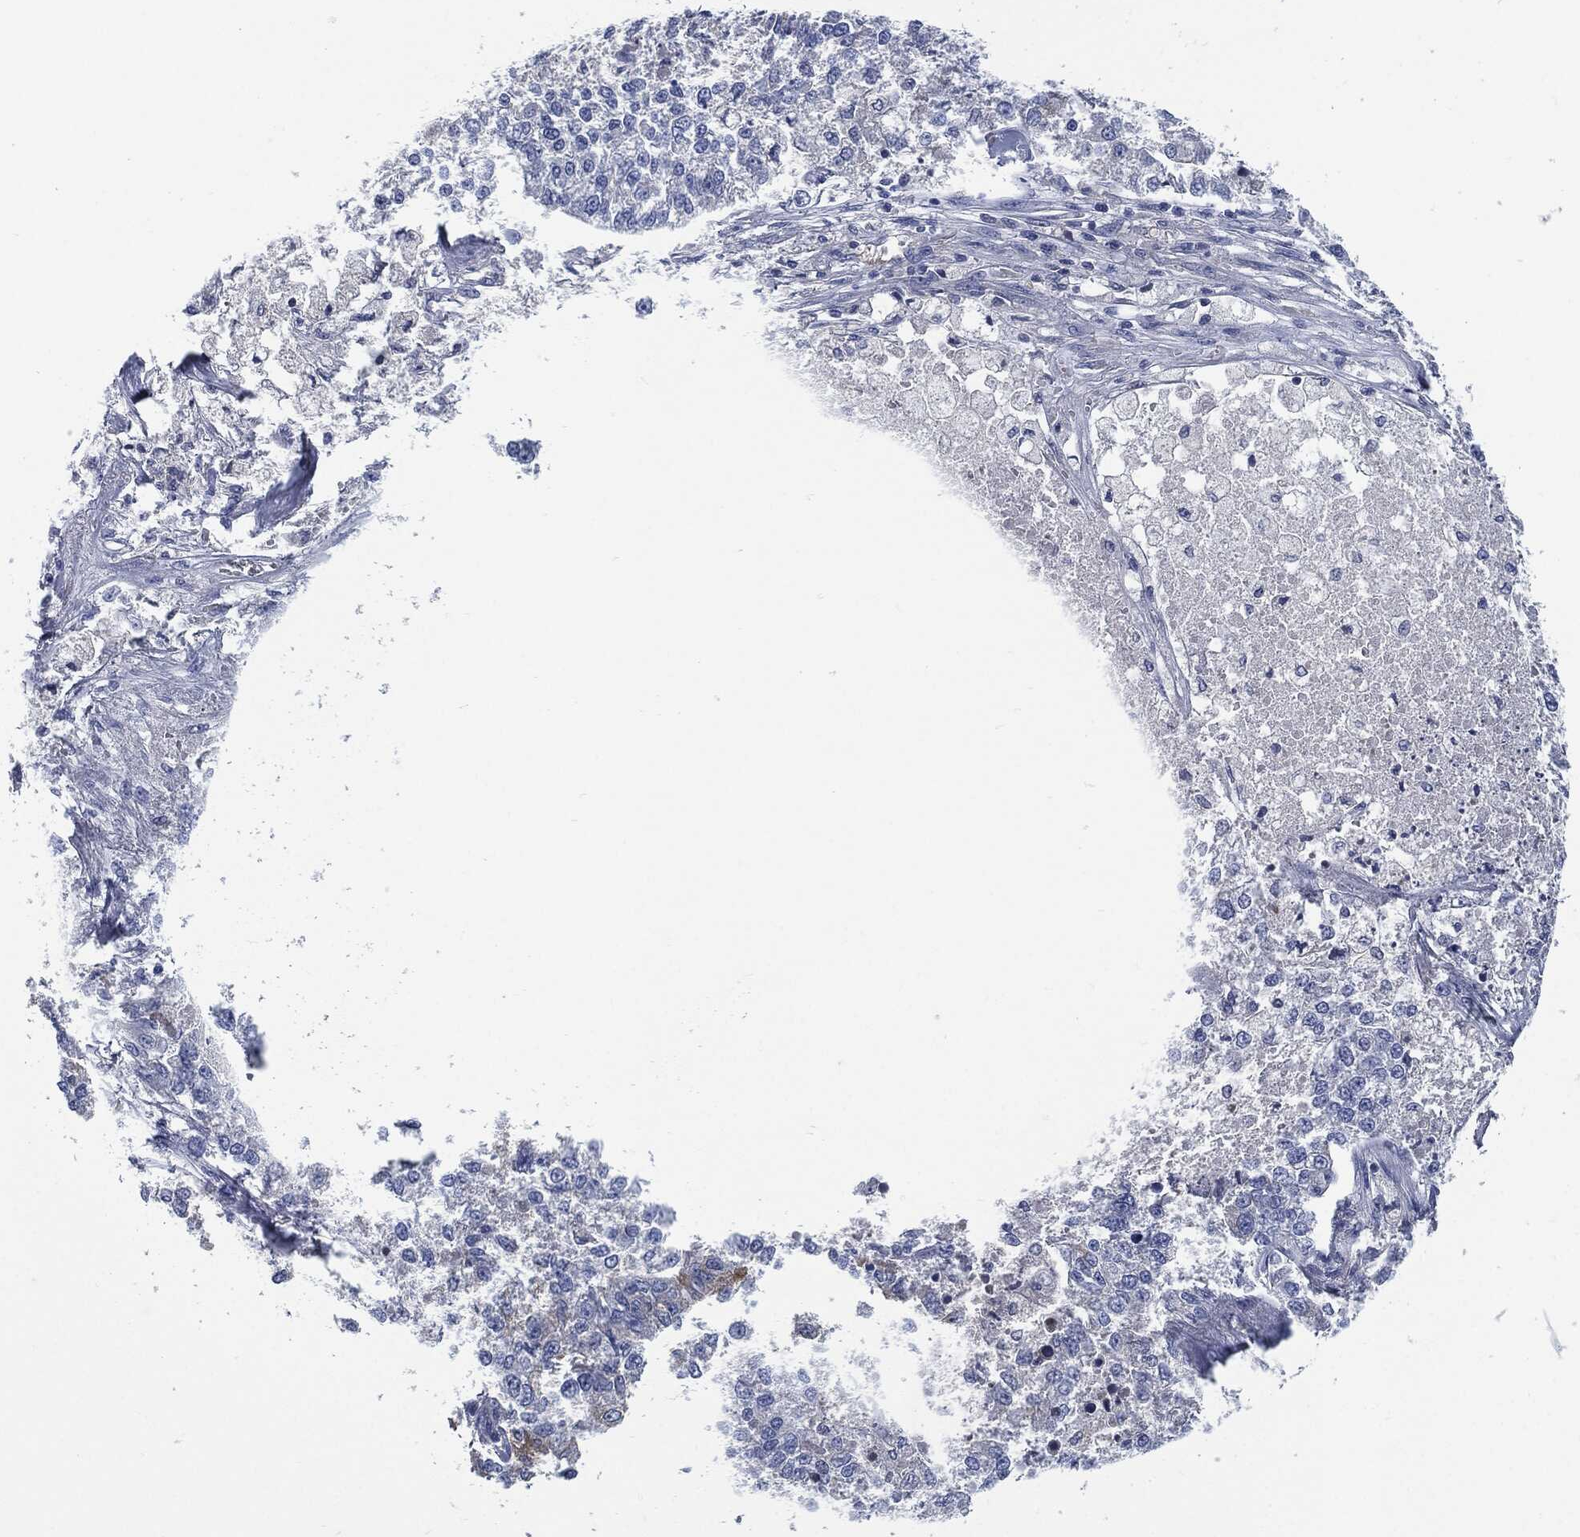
{"staining": {"intensity": "negative", "quantity": "none", "location": "none"}, "tissue": "lung cancer", "cell_type": "Tumor cells", "image_type": "cancer", "snomed": [{"axis": "morphology", "description": "Adenocarcinoma, NOS"}, {"axis": "topography", "description": "Lung"}], "caption": "Micrograph shows no protein positivity in tumor cells of lung cancer tissue. Nuclei are stained in blue.", "gene": "CD27", "patient": {"sex": "male", "age": 49}}